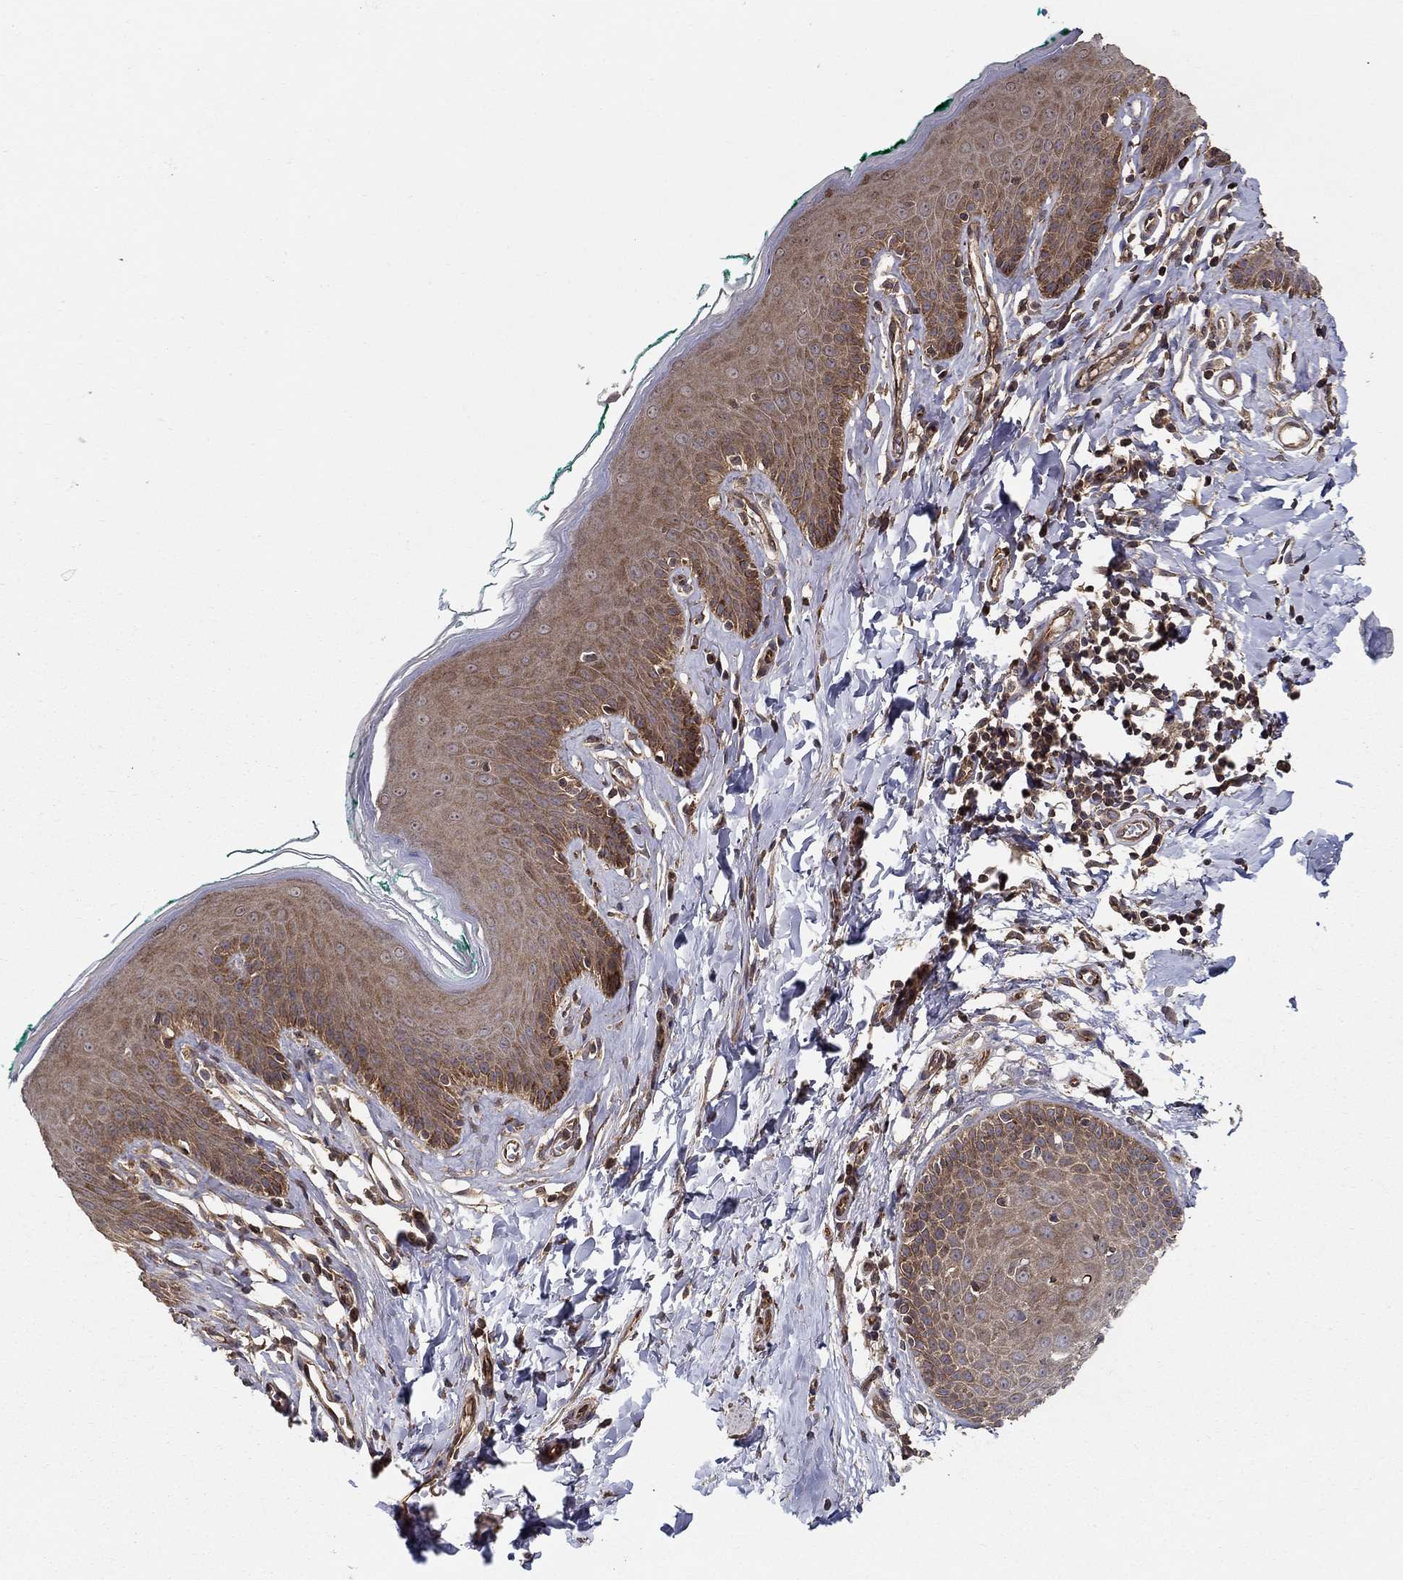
{"staining": {"intensity": "moderate", "quantity": "25%-75%", "location": "cytoplasmic/membranous"}, "tissue": "skin", "cell_type": "Epidermal cells", "image_type": "normal", "snomed": [{"axis": "morphology", "description": "Normal tissue, NOS"}, {"axis": "topography", "description": "Vulva"}], "caption": "Moderate cytoplasmic/membranous protein positivity is seen in approximately 25%-75% of epidermal cells in skin.", "gene": "BMERB1", "patient": {"sex": "female", "age": 66}}